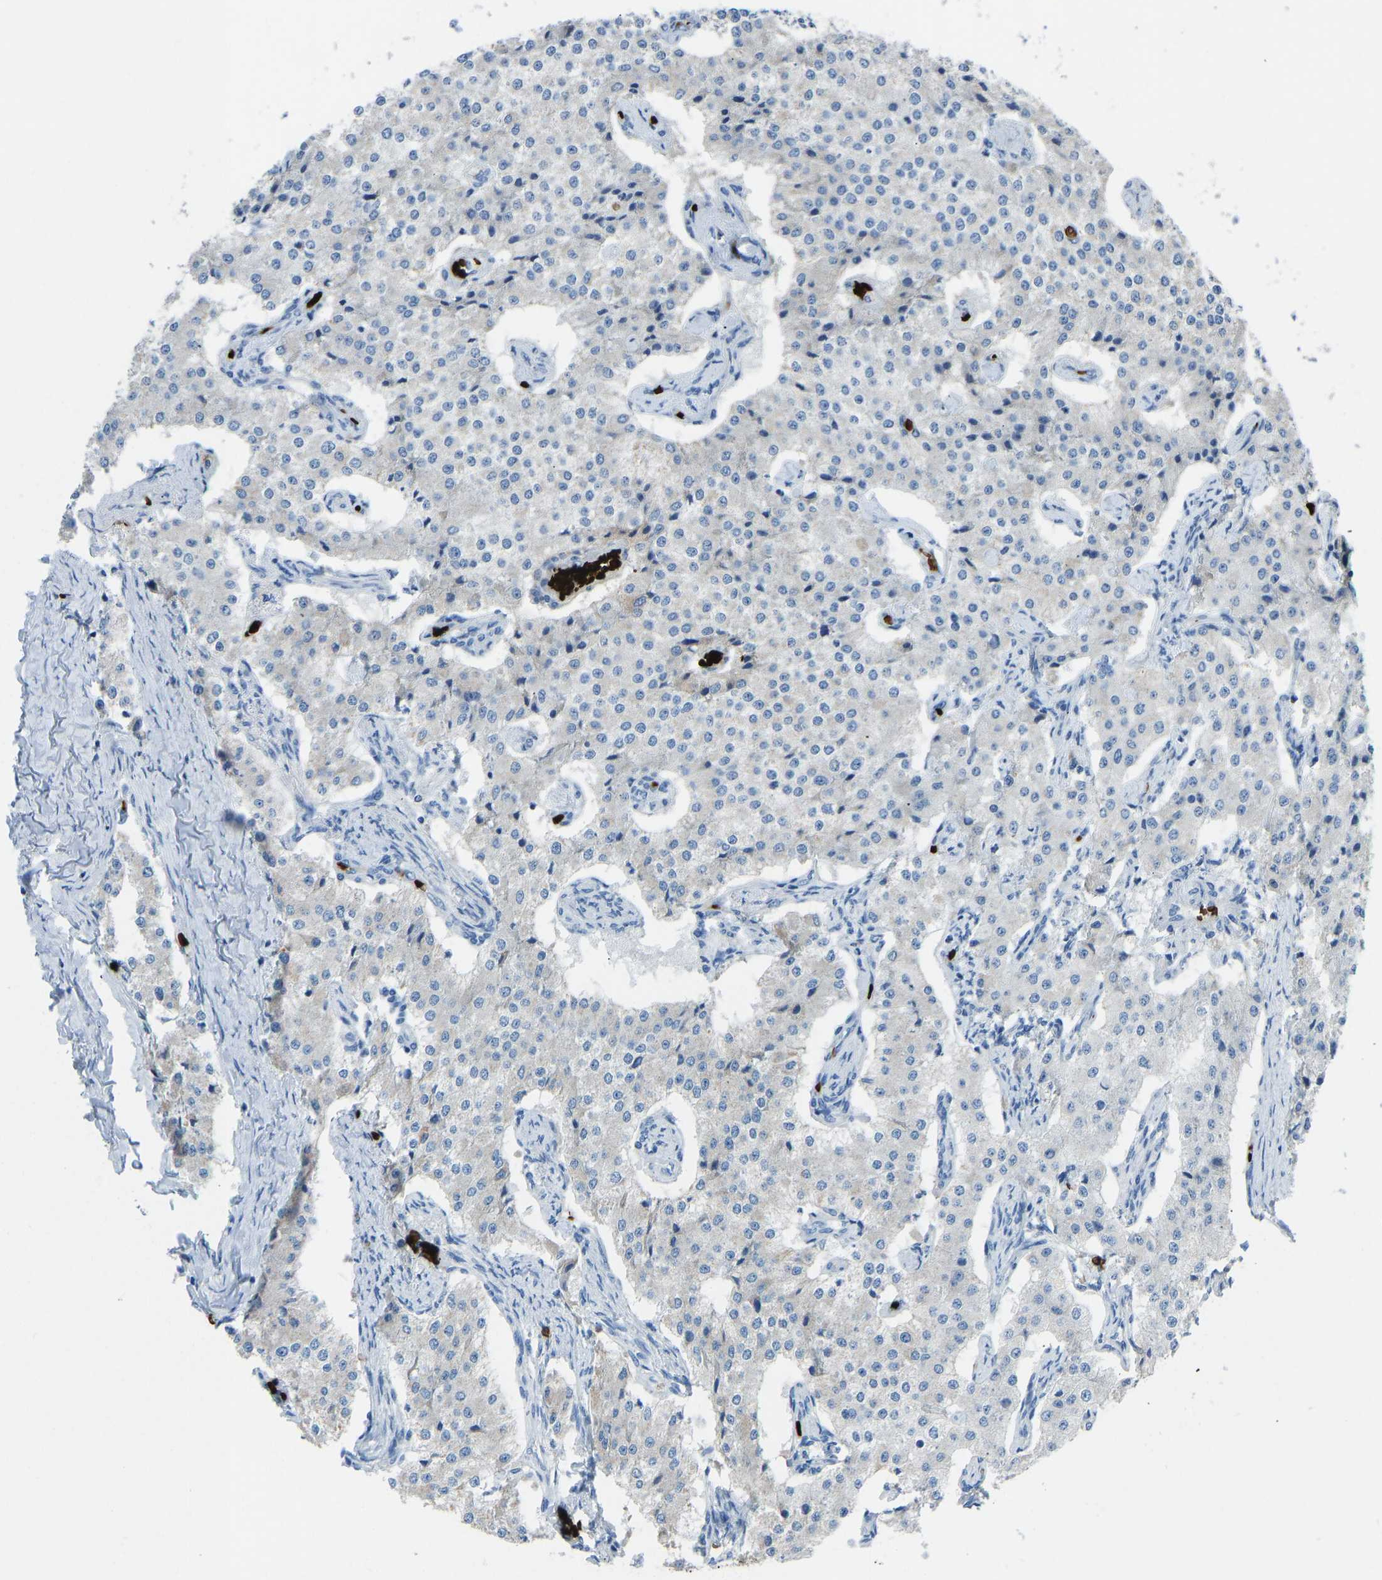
{"staining": {"intensity": "negative", "quantity": "none", "location": "none"}, "tissue": "carcinoid", "cell_type": "Tumor cells", "image_type": "cancer", "snomed": [{"axis": "morphology", "description": "Carcinoid, malignant, NOS"}, {"axis": "topography", "description": "Colon"}], "caption": "Tumor cells show no significant positivity in carcinoid (malignant). (DAB (3,3'-diaminobenzidine) IHC visualized using brightfield microscopy, high magnification).", "gene": "PIGS", "patient": {"sex": "female", "age": 52}}